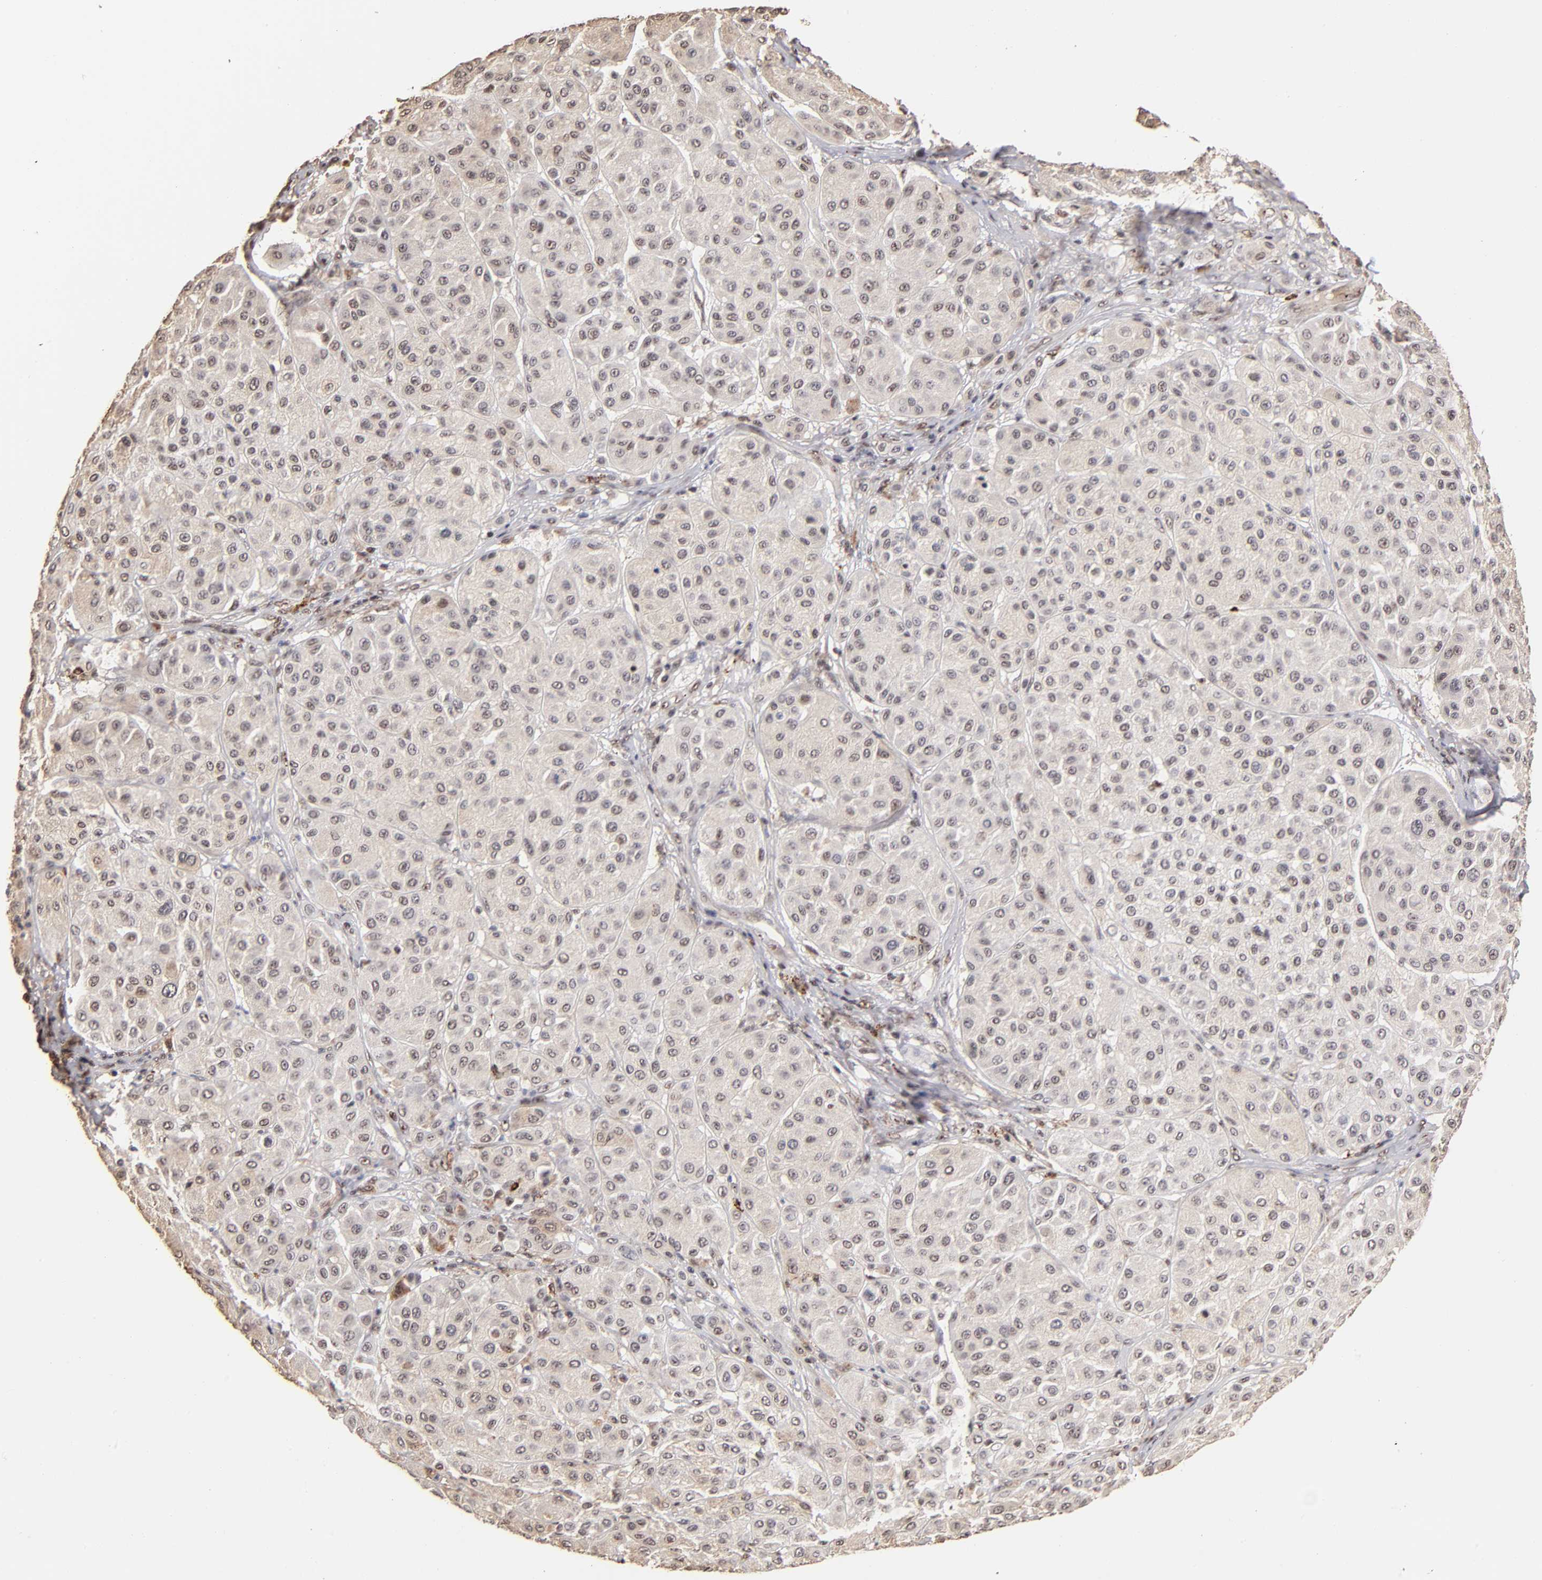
{"staining": {"intensity": "moderate", "quantity": ">75%", "location": "nuclear"}, "tissue": "melanoma", "cell_type": "Tumor cells", "image_type": "cancer", "snomed": [{"axis": "morphology", "description": "Normal tissue, NOS"}, {"axis": "morphology", "description": "Malignant melanoma, Metastatic site"}, {"axis": "topography", "description": "Skin"}], "caption": "Immunohistochemistry staining of melanoma, which displays medium levels of moderate nuclear expression in approximately >75% of tumor cells indicating moderate nuclear protein expression. The staining was performed using DAB (brown) for protein detection and nuclei were counterstained in hematoxylin (blue).", "gene": "ZNF146", "patient": {"sex": "male", "age": 41}}